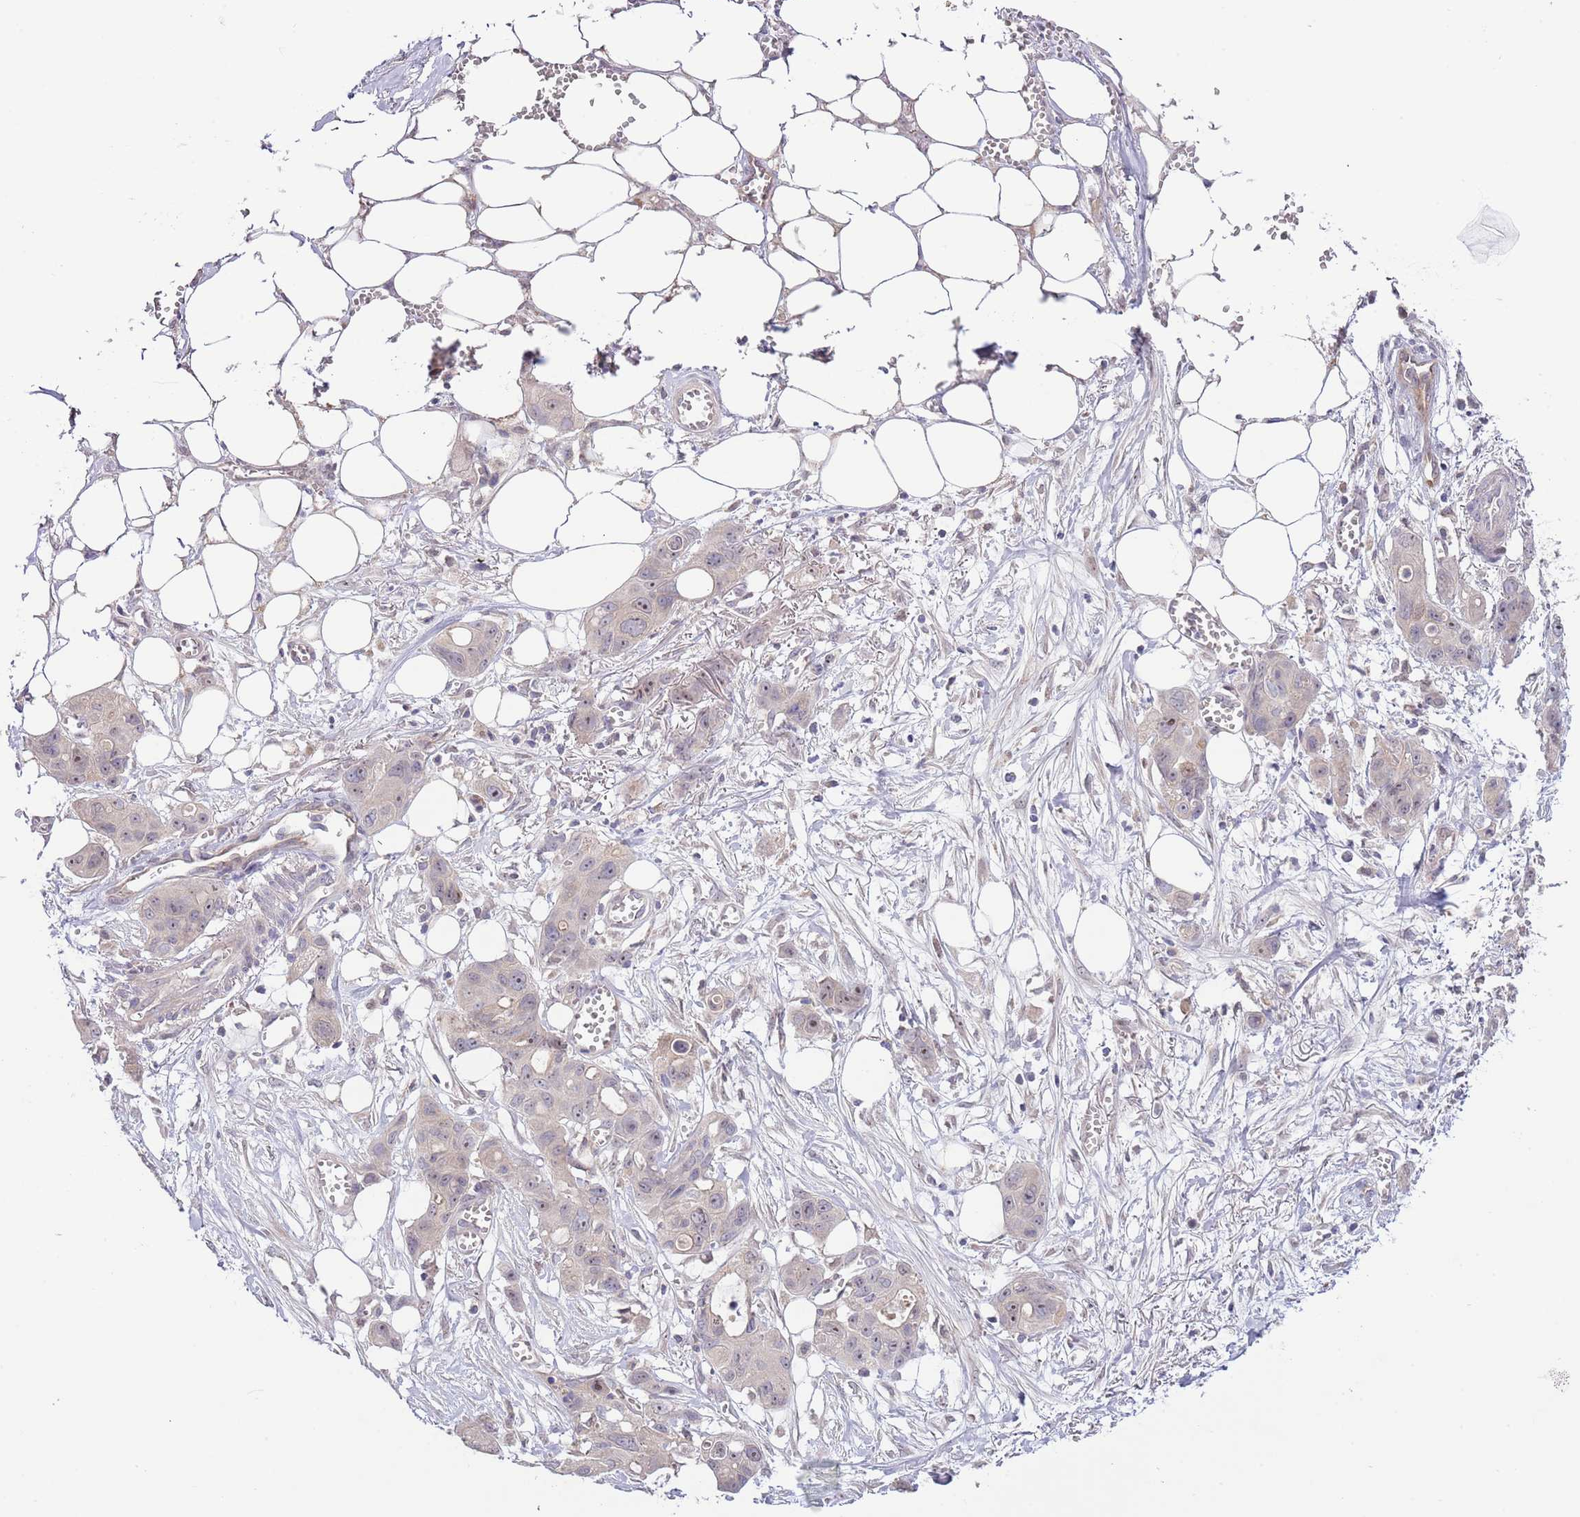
{"staining": {"intensity": "weak", "quantity": "<25%", "location": "cytoplasmic/membranous,nuclear"}, "tissue": "ovarian cancer", "cell_type": "Tumor cells", "image_type": "cancer", "snomed": [{"axis": "morphology", "description": "Cystadenocarcinoma, mucinous, NOS"}, {"axis": "topography", "description": "Ovary"}], "caption": "The histopathology image reveals no staining of tumor cells in ovarian mucinous cystadenocarcinoma. (DAB immunohistochemistry (IHC), high magnification).", "gene": "AP1S2", "patient": {"sex": "female", "age": 70}}